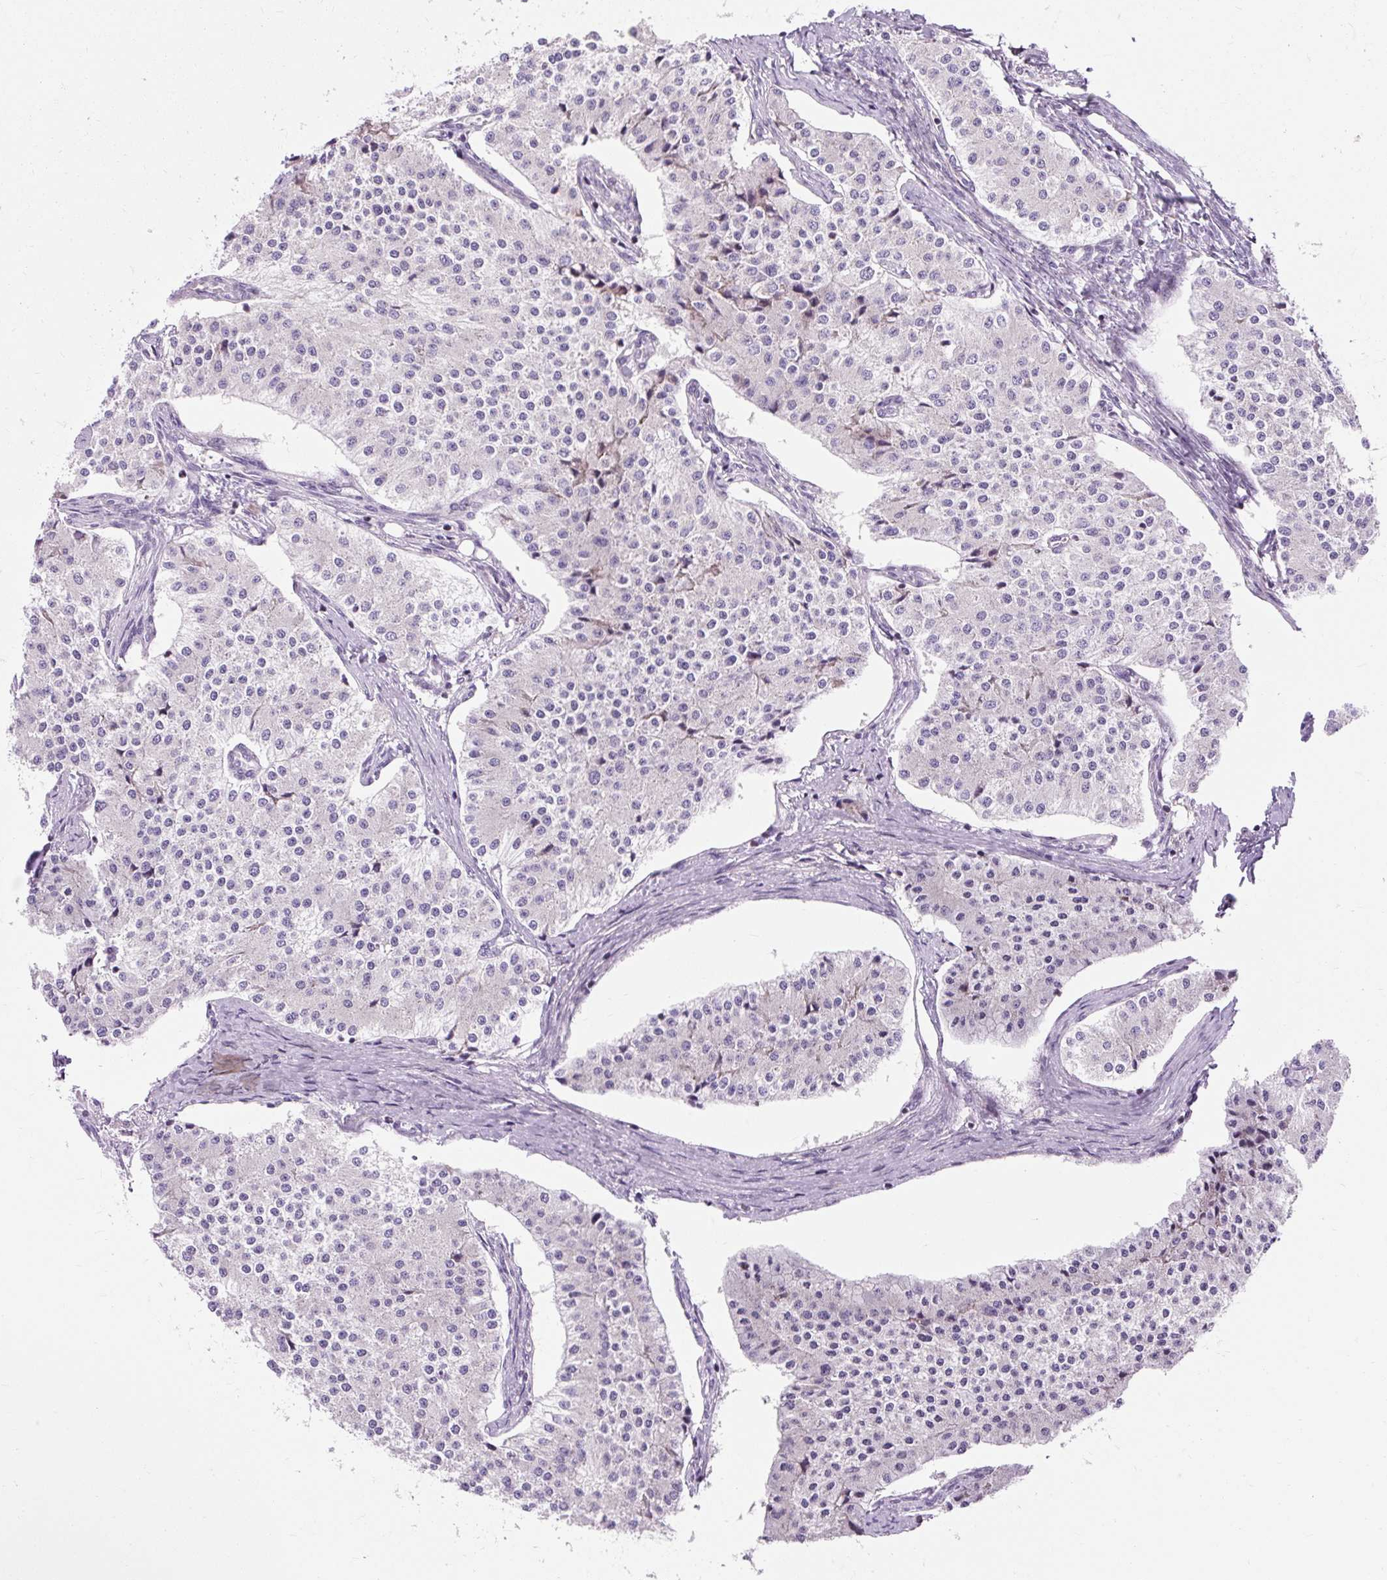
{"staining": {"intensity": "negative", "quantity": "none", "location": "none"}, "tissue": "carcinoid", "cell_type": "Tumor cells", "image_type": "cancer", "snomed": [{"axis": "morphology", "description": "Carcinoid, malignant, NOS"}, {"axis": "topography", "description": "Colon"}], "caption": "This is a image of immunohistochemistry staining of carcinoid (malignant), which shows no expression in tumor cells.", "gene": "CISD3", "patient": {"sex": "female", "age": 52}}